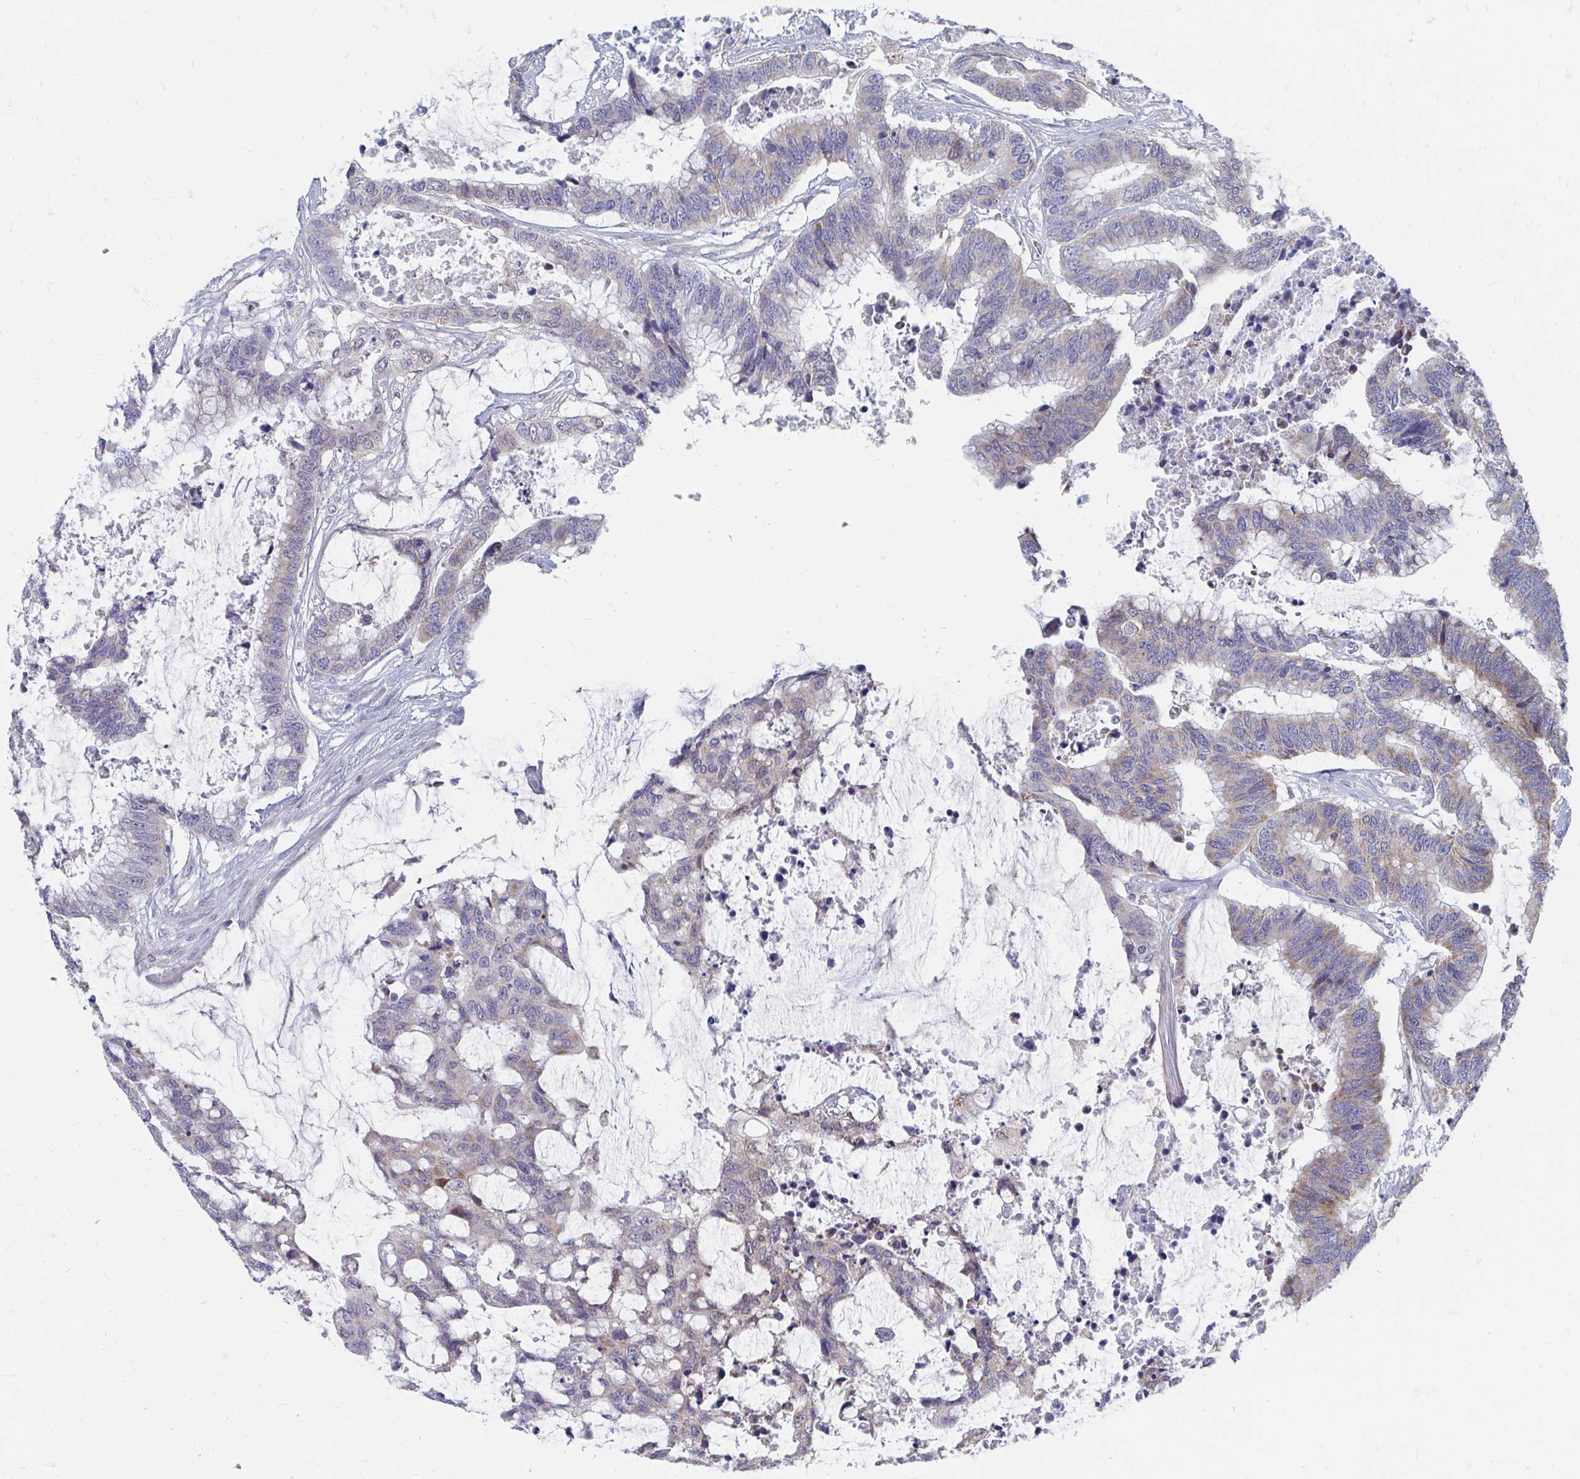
{"staining": {"intensity": "weak", "quantity": "25%-75%", "location": "cytoplasmic/membranous"}, "tissue": "colorectal cancer", "cell_type": "Tumor cells", "image_type": "cancer", "snomed": [{"axis": "morphology", "description": "Adenocarcinoma, NOS"}, {"axis": "topography", "description": "Rectum"}], "caption": "High-magnification brightfield microscopy of colorectal adenocarcinoma stained with DAB (brown) and counterstained with hematoxylin (blue). tumor cells exhibit weak cytoplasmic/membranous staining is present in about25%-75% of cells. (brown staining indicates protein expression, while blue staining denotes nuclei).", "gene": "PABIR3", "patient": {"sex": "female", "age": 59}}